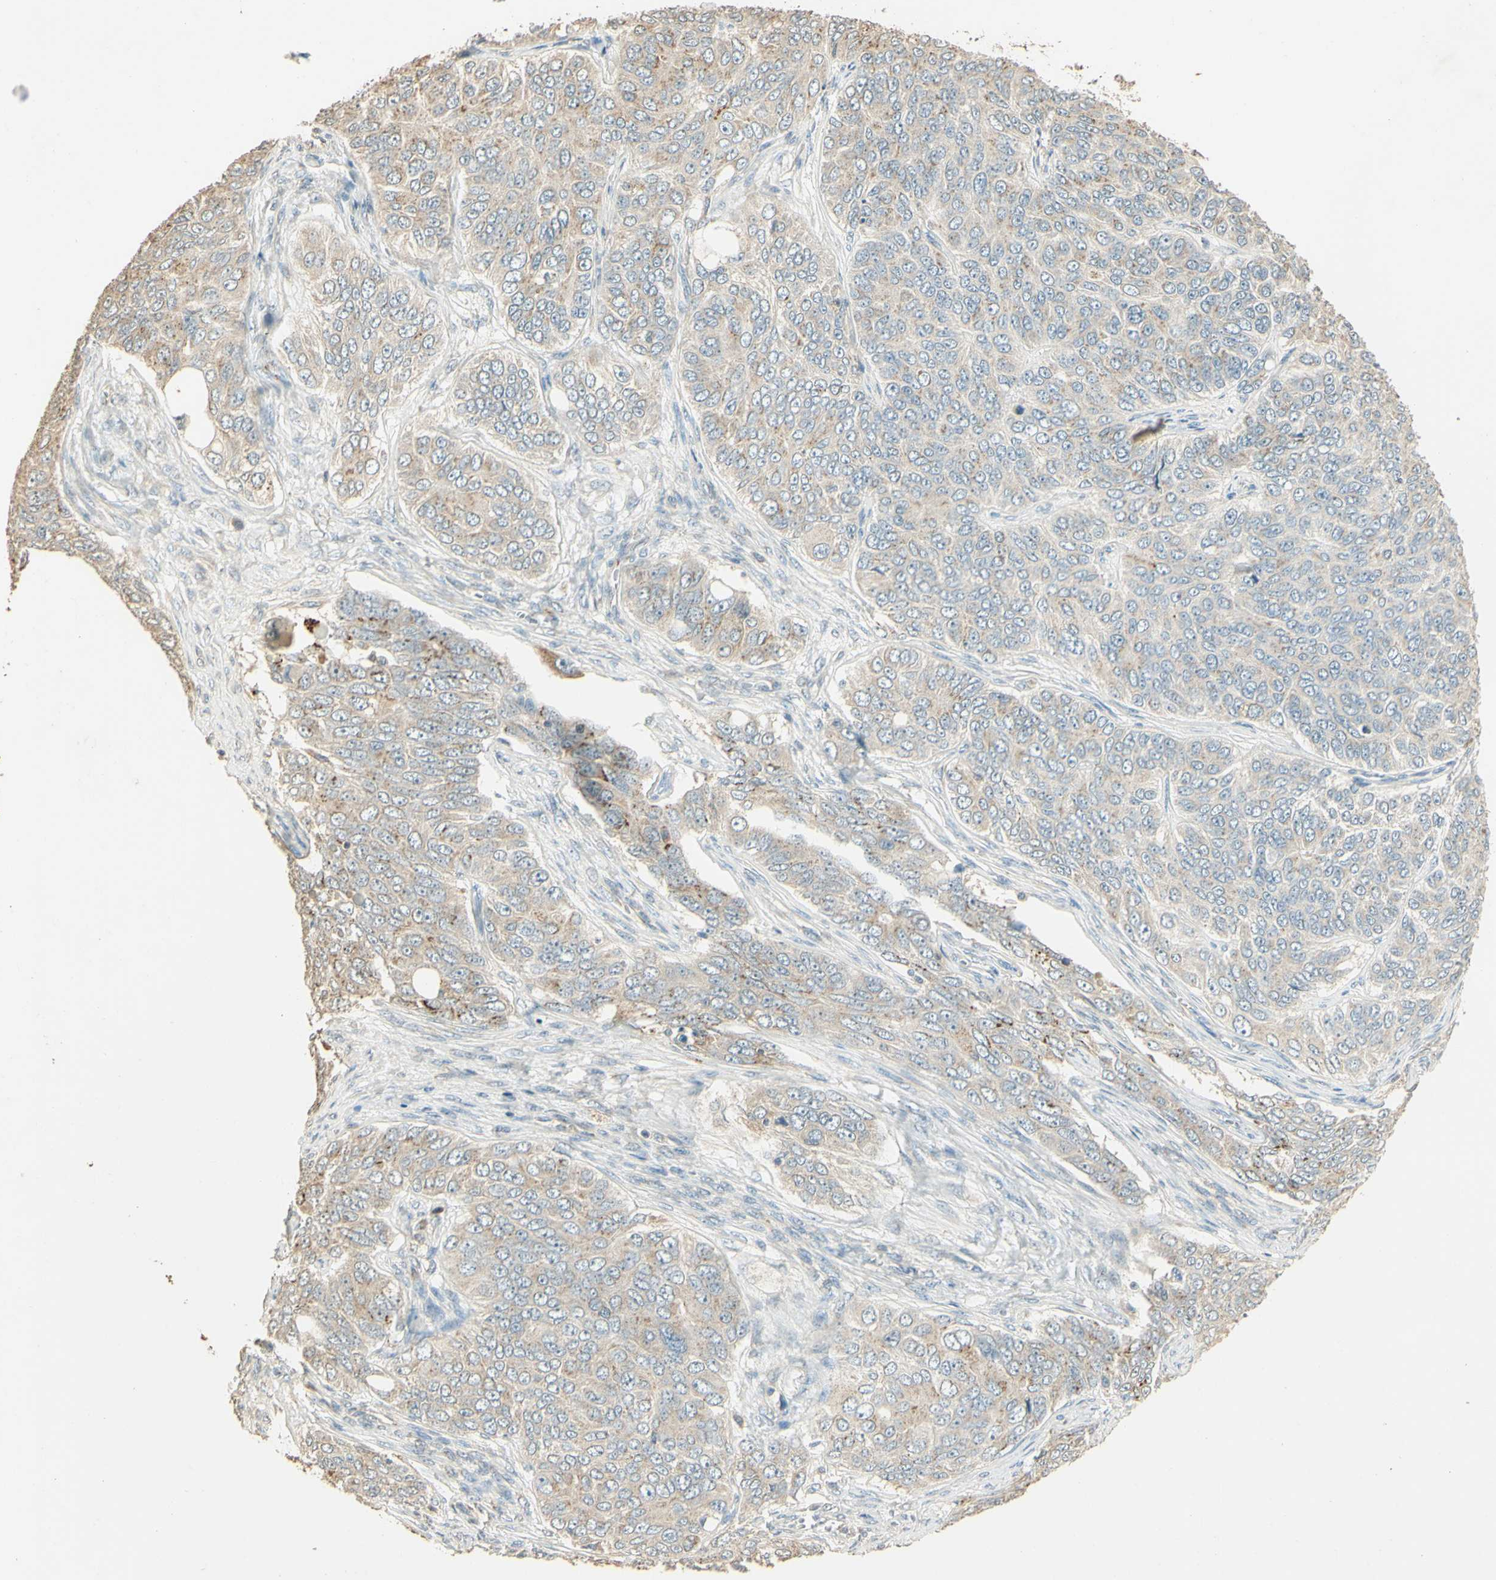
{"staining": {"intensity": "weak", "quantity": "25%-75%", "location": "cytoplasmic/membranous"}, "tissue": "ovarian cancer", "cell_type": "Tumor cells", "image_type": "cancer", "snomed": [{"axis": "morphology", "description": "Carcinoma, endometroid"}, {"axis": "topography", "description": "Ovary"}], "caption": "Protein analysis of ovarian endometroid carcinoma tissue shows weak cytoplasmic/membranous expression in approximately 25%-75% of tumor cells. (IHC, brightfield microscopy, high magnification).", "gene": "UXS1", "patient": {"sex": "female", "age": 51}}